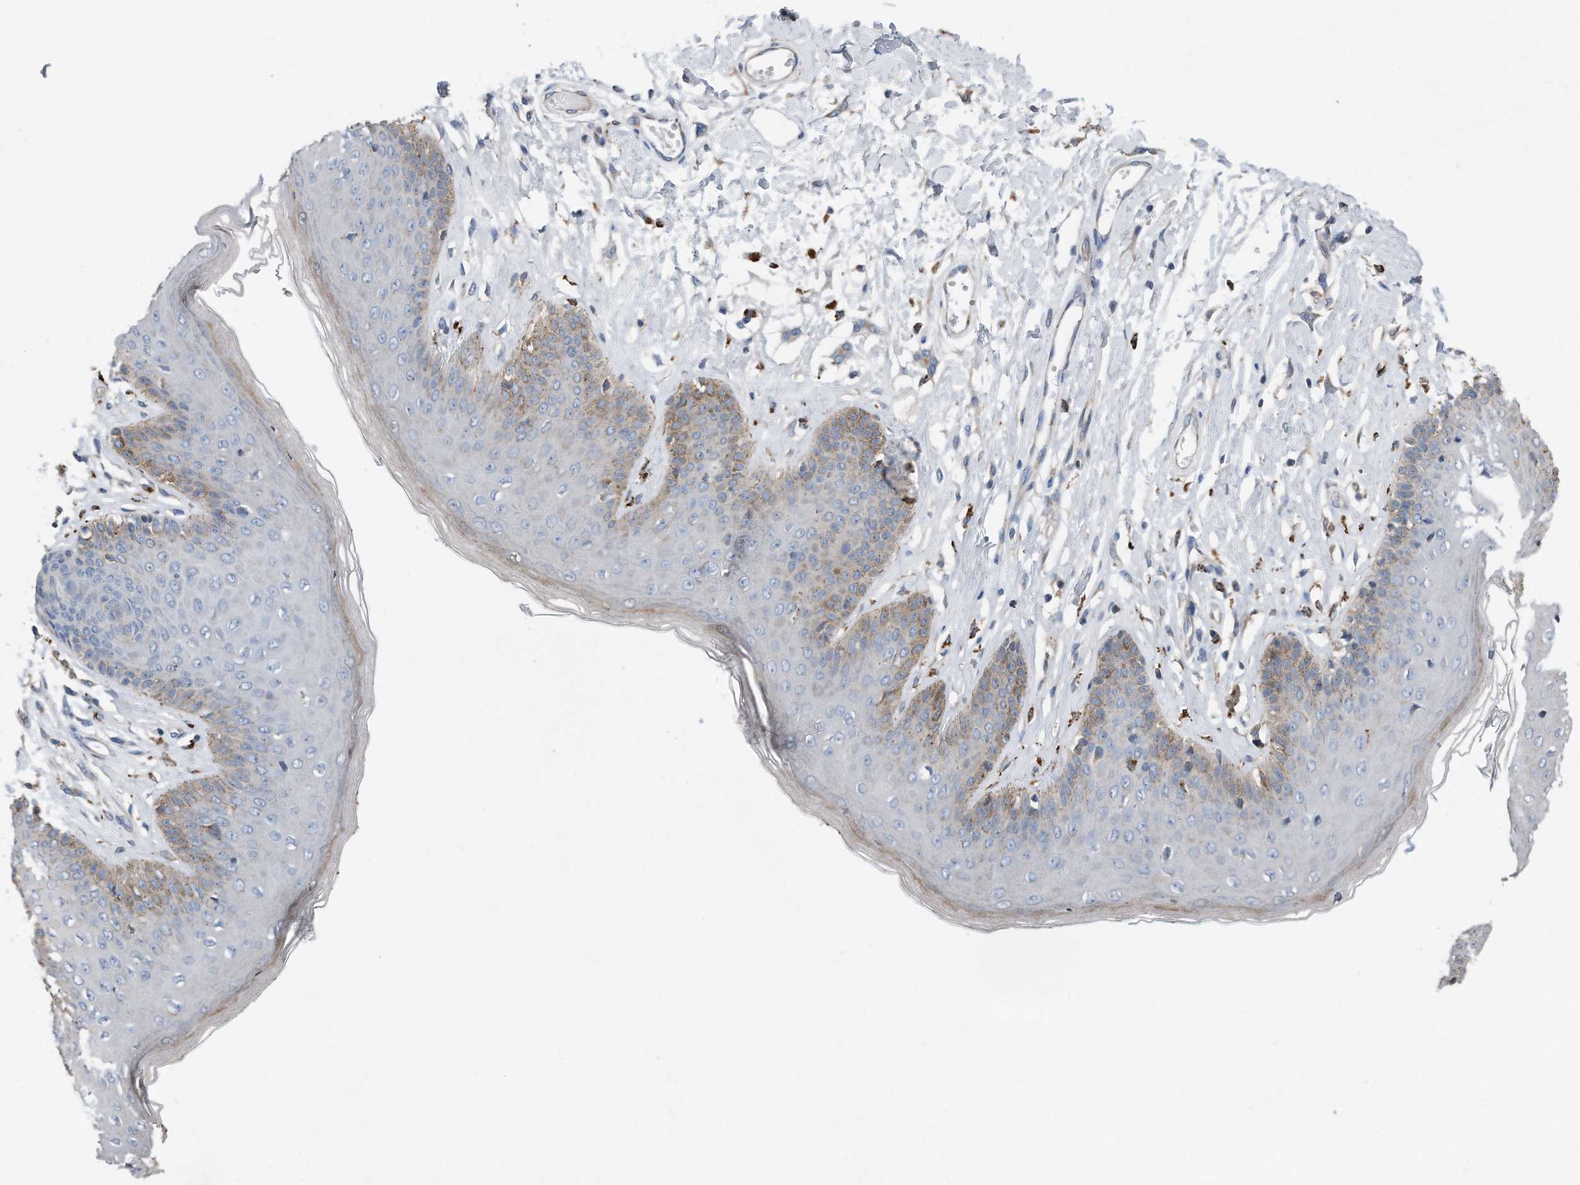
{"staining": {"intensity": "moderate", "quantity": "<25%", "location": "cytoplasmic/membranous"}, "tissue": "skin", "cell_type": "Epidermal cells", "image_type": "normal", "snomed": [{"axis": "morphology", "description": "Normal tissue, NOS"}, {"axis": "morphology", "description": "Squamous cell carcinoma, NOS"}, {"axis": "topography", "description": "Vulva"}], "caption": "Skin stained for a protein exhibits moderate cytoplasmic/membranous positivity in epidermal cells. (DAB (3,3'-diaminobenzidine) = brown stain, brightfield microscopy at high magnification).", "gene": "ZNF772", "patient": {"sex": "female", "age": 85}}